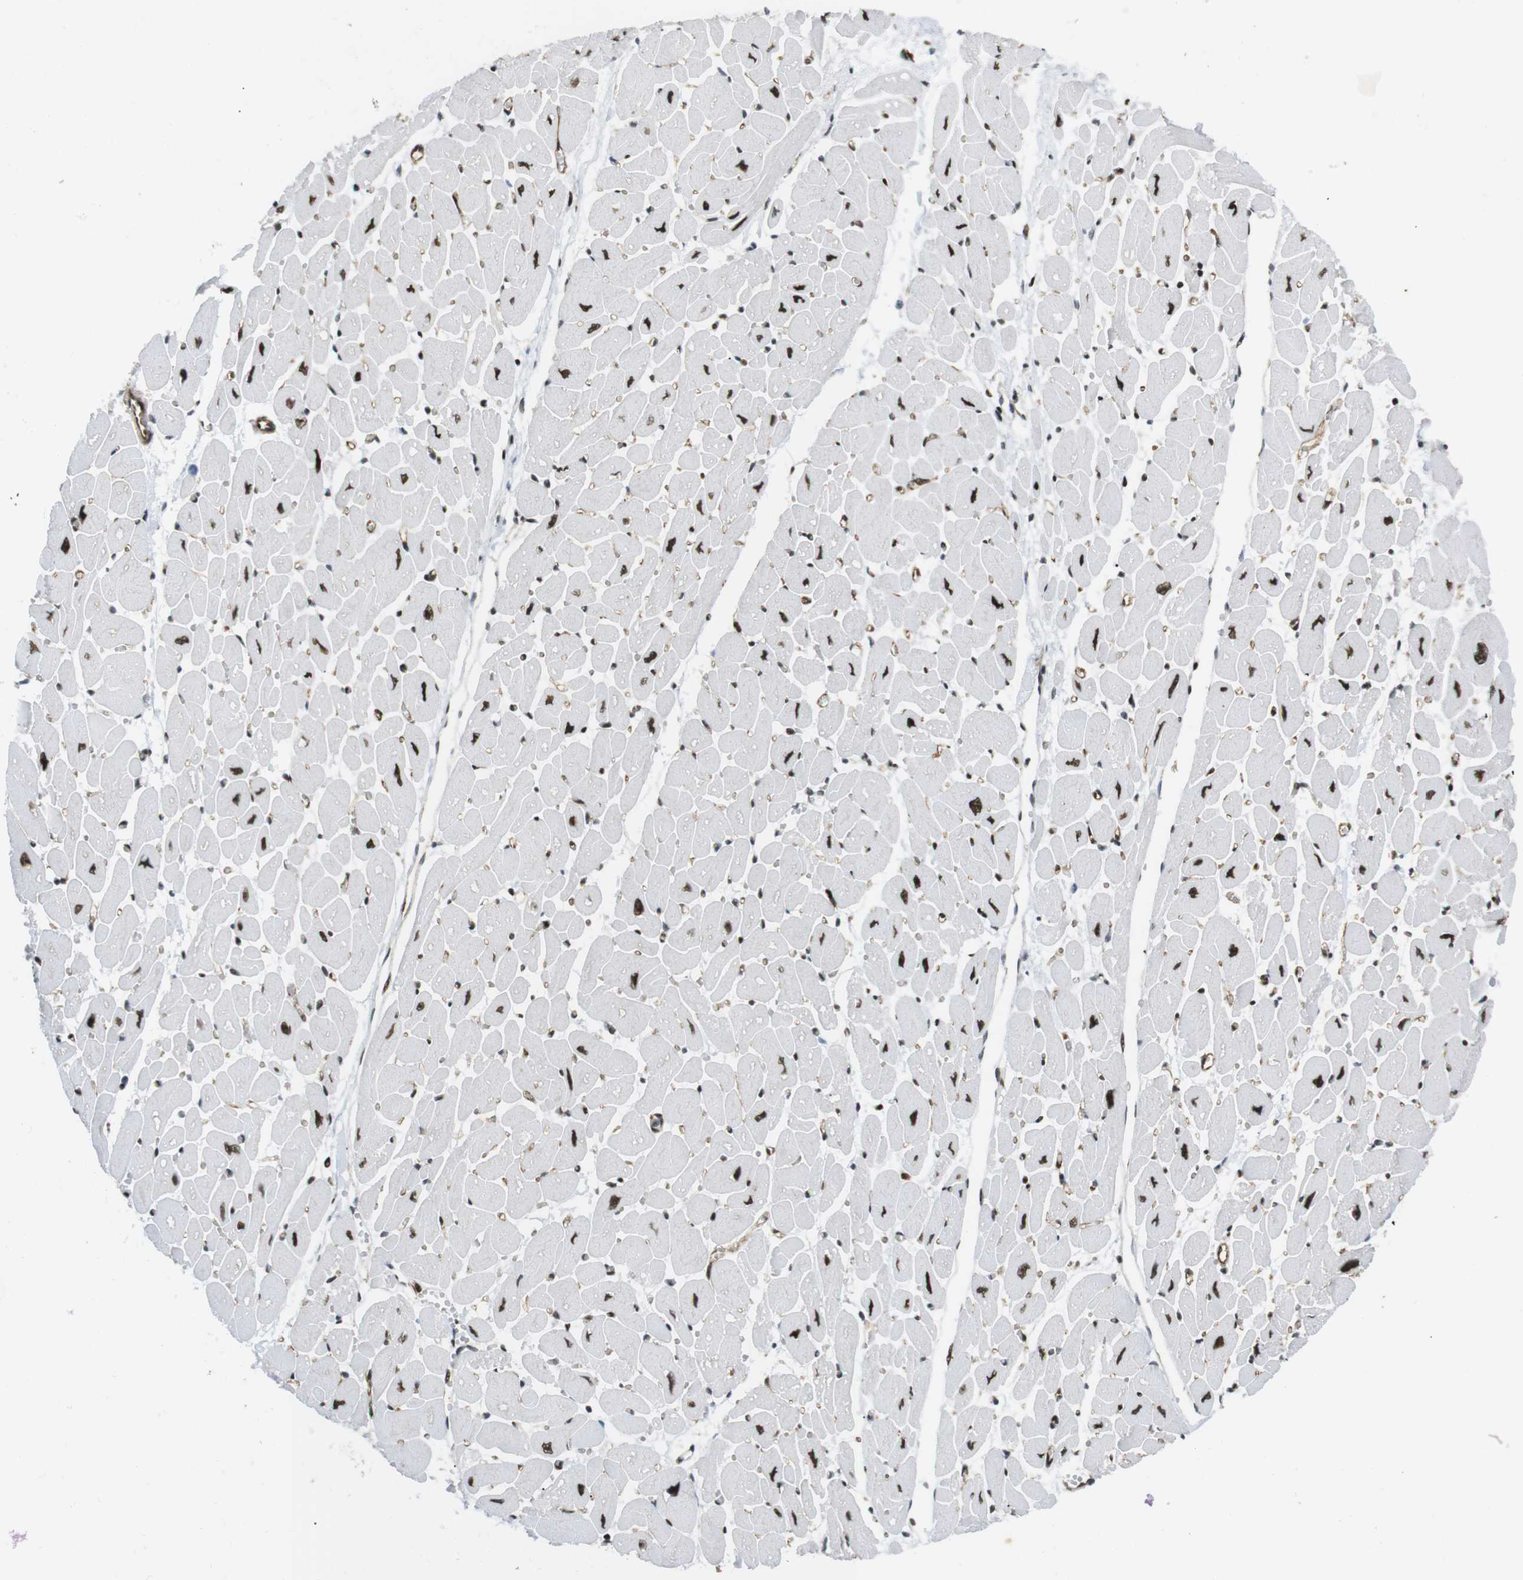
{"staining": {"intensity": "strong", "quantity": ">75%", "location": "nuclear"}, "tissue": "heart muscle", "cell_type": "Cardiomyocytes", "image_type": "normal", "snomed": [{"axis": "morphology", "description": "Normal tissue, NOS"}, {"axis": "topography", "description": "Heart"}], "caption": "Protein staining of normal heart muscle exhibits strong nuclear expression in about >75% of cardiomyocytes.", "gene": "ARID1A", "patient": {"sex": "female", "age": 54}}